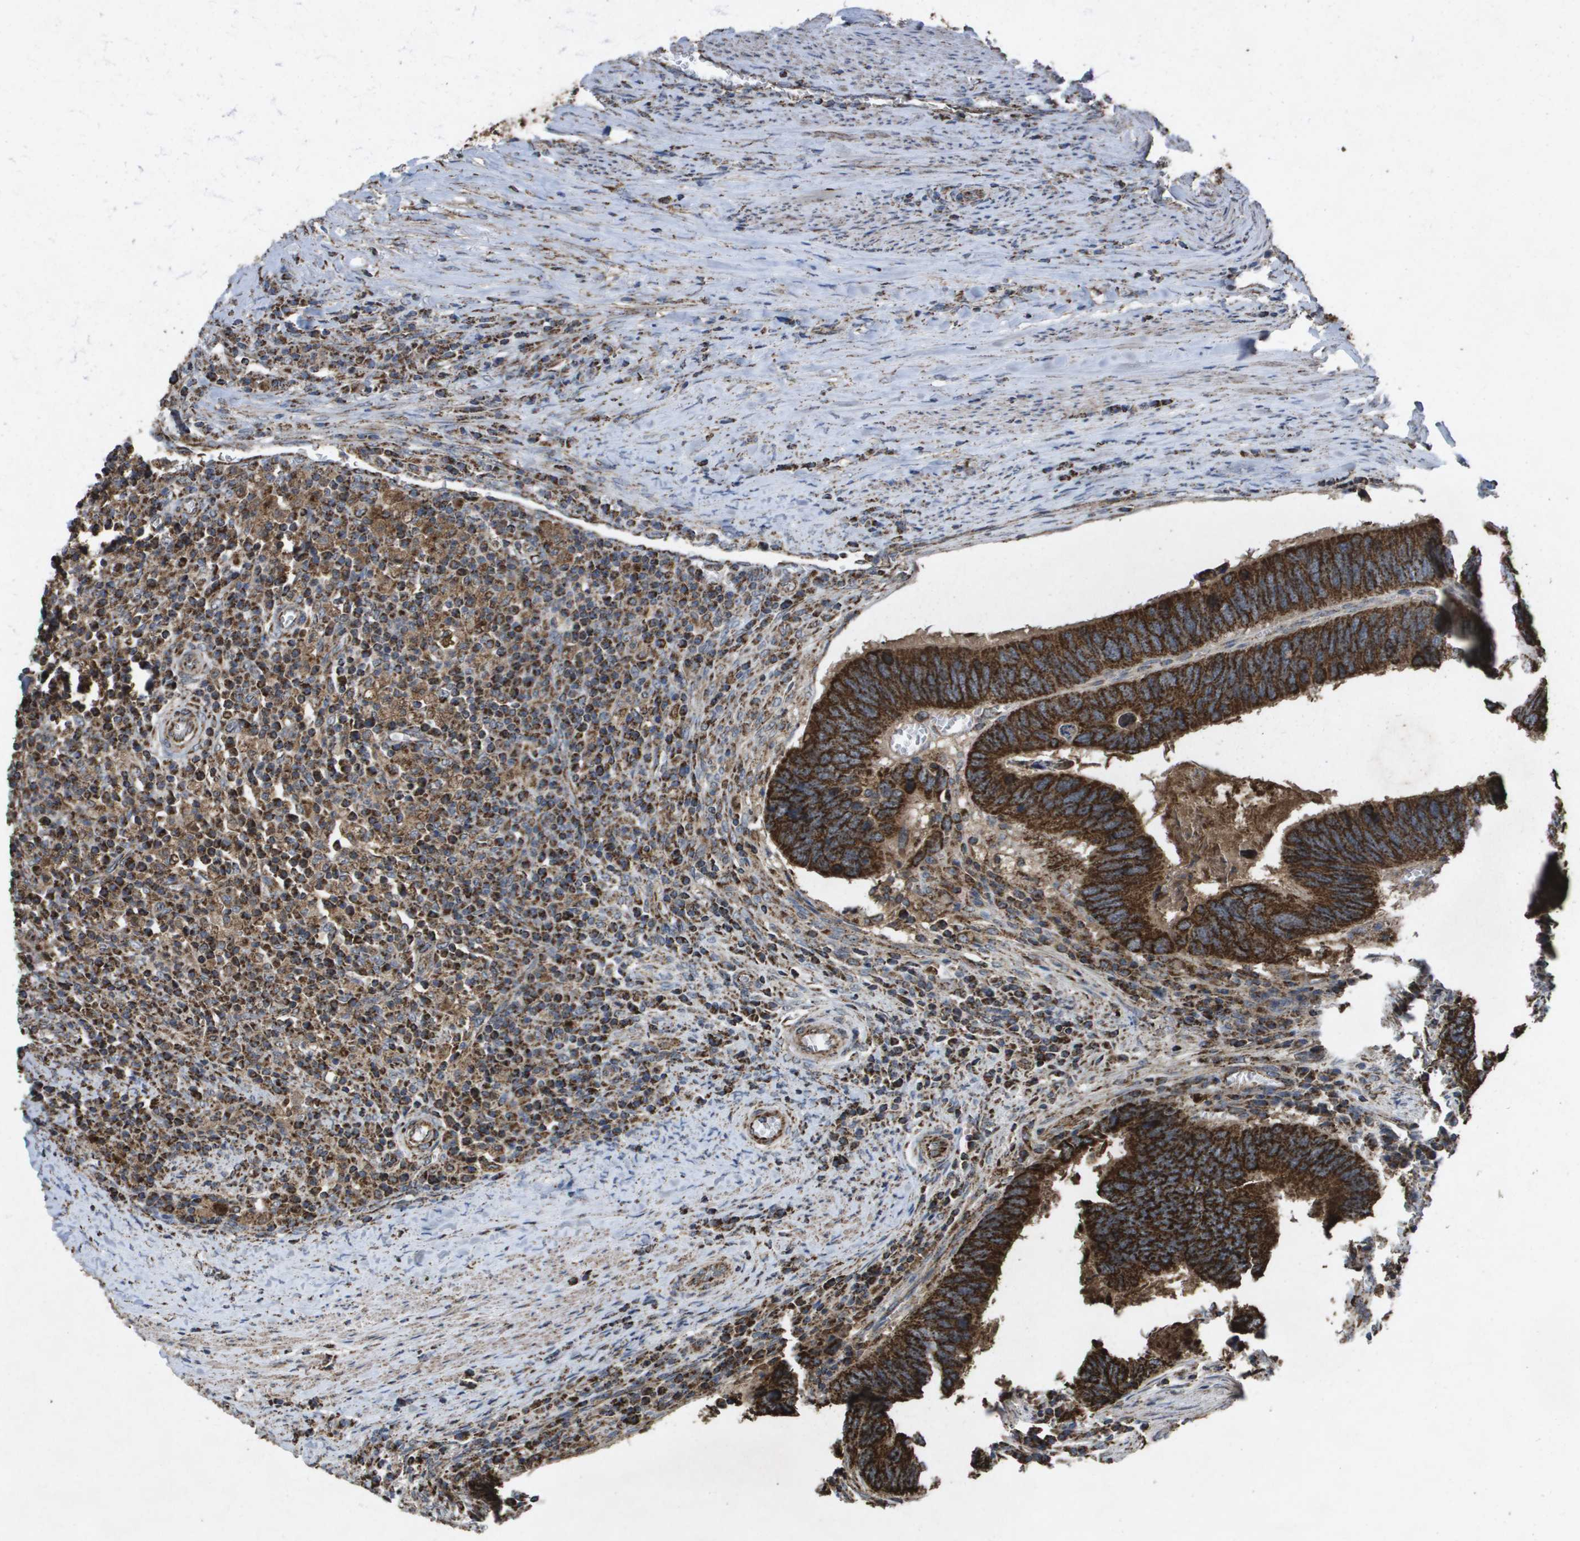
{"staining": {"intensity": "strong", "quantity": ">75%", "location": "cytoplasmic/membranous"}, "tissue": "colorectal cancer", "cell_type": "Tumor cells", "image_type": "cancer", "snomed": [{"axis": "morphology", "description": "Adenocarcinoma, NOS"}, {"axis": "topography", "description": "Colon"}], "caption": "Strong cytoplasmic/membranous staining for a protein is identified in approximately >75% of tumor cells of colorectal adenocarcinoma using immunohistochemistry (IHC).", "gene": "HSPE1", "patient": {"sex": "male", "age": 72}}